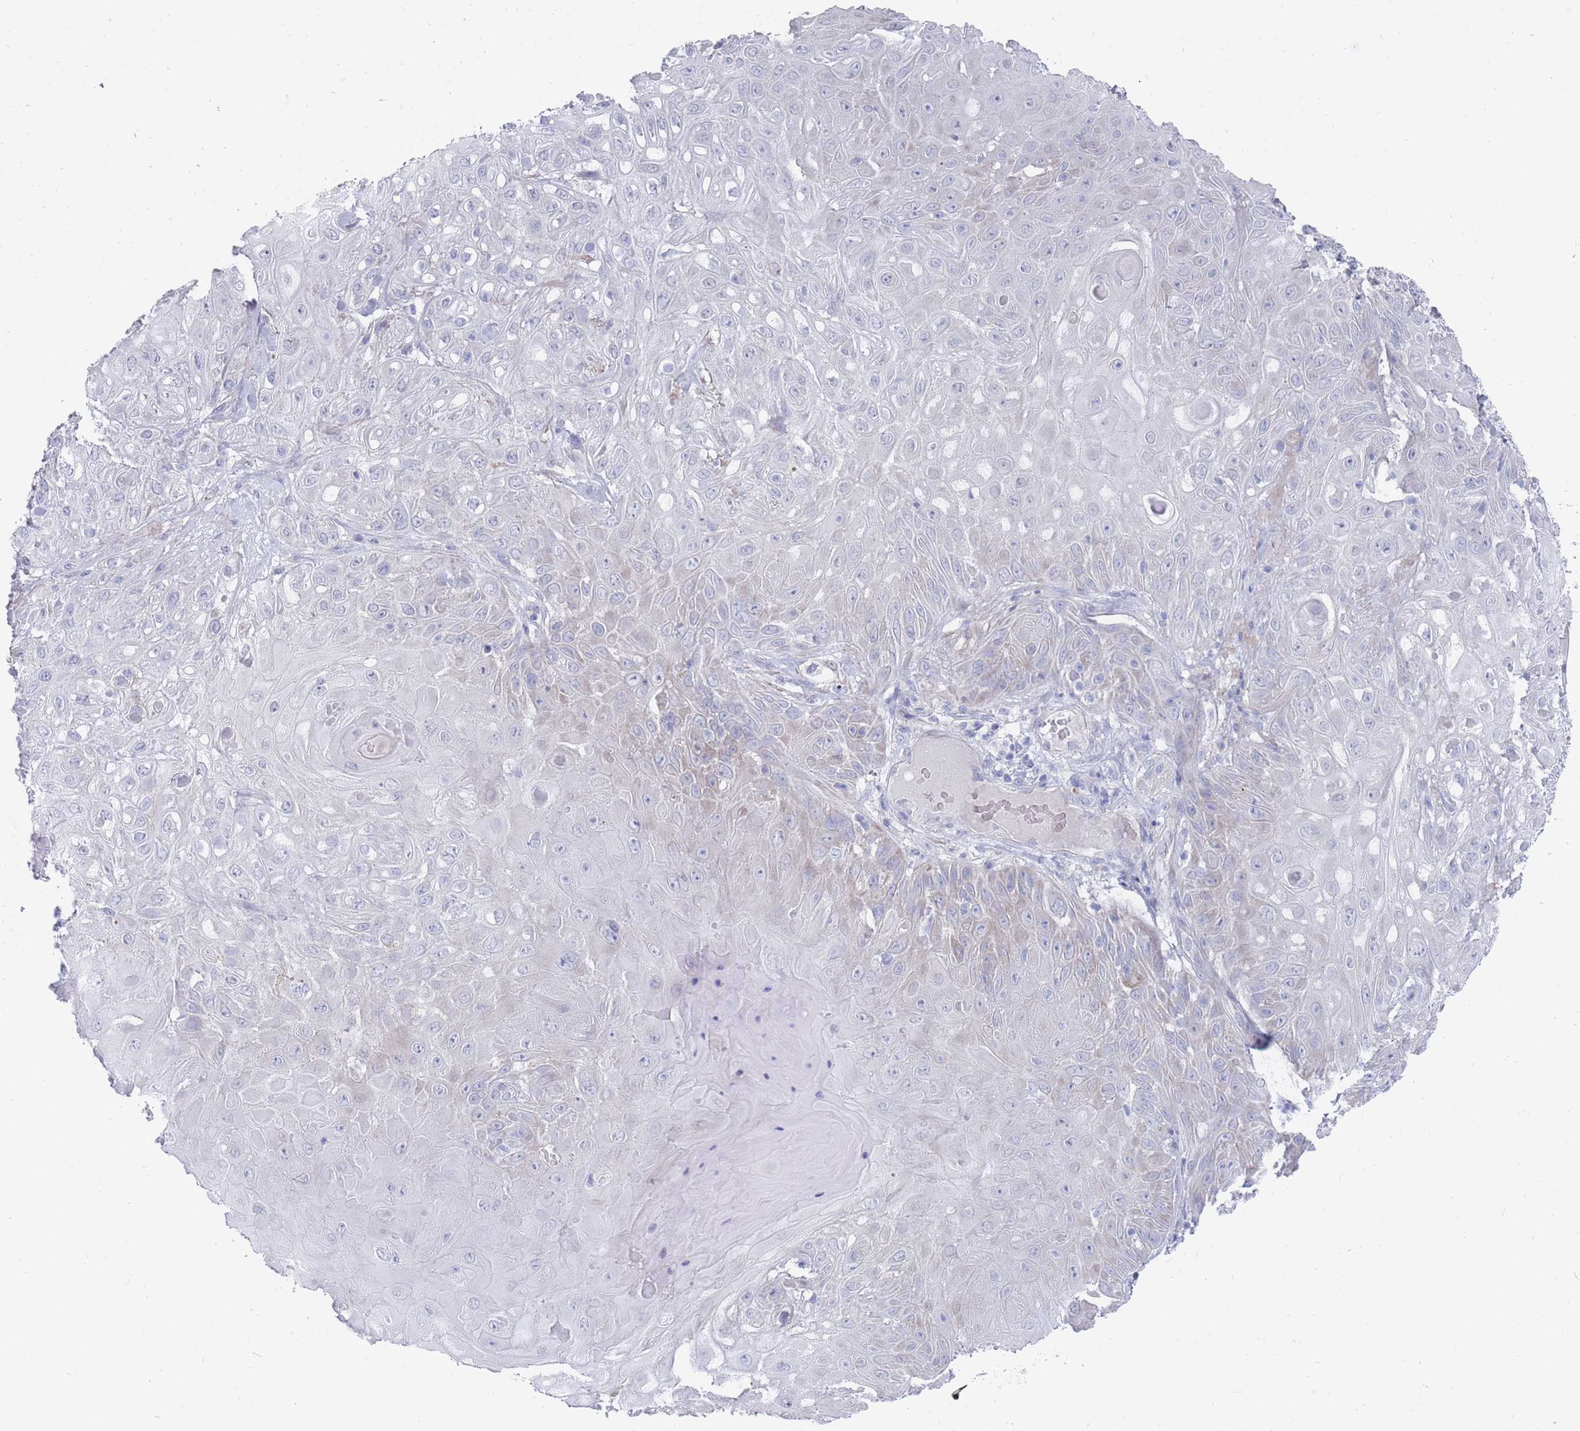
{"staining": {"intensity": "negative", "quantity": "none", "location": "none"}, "tissue": "skin cancer", "cell_type": "Tumor cells", "image_type": "cancer", "snomed": [{"axis": "morphology", "description": "Normal tissue, NOS"}, {"axis": "morphology", "description": "Squamous cell carcinoma, NOS"}, {"axis": "topography", "description": "Skin"}, {"axis": "topography", "description": "Cartilage tissue"}], "caption": "This image is of skin squamous cell carcinoma stained with immunohistochemistry to label a protein in brown with the nuclei are counter-stained blue. There is no staining in tumor cells. Brightfield microscopy of immunohistochemistry (IHC) stained with DAB (brown) and hematoxylin (blue), captured at high magnification.", "gene": "PIGU", "patient": {"sex": "female", "age": 79}}